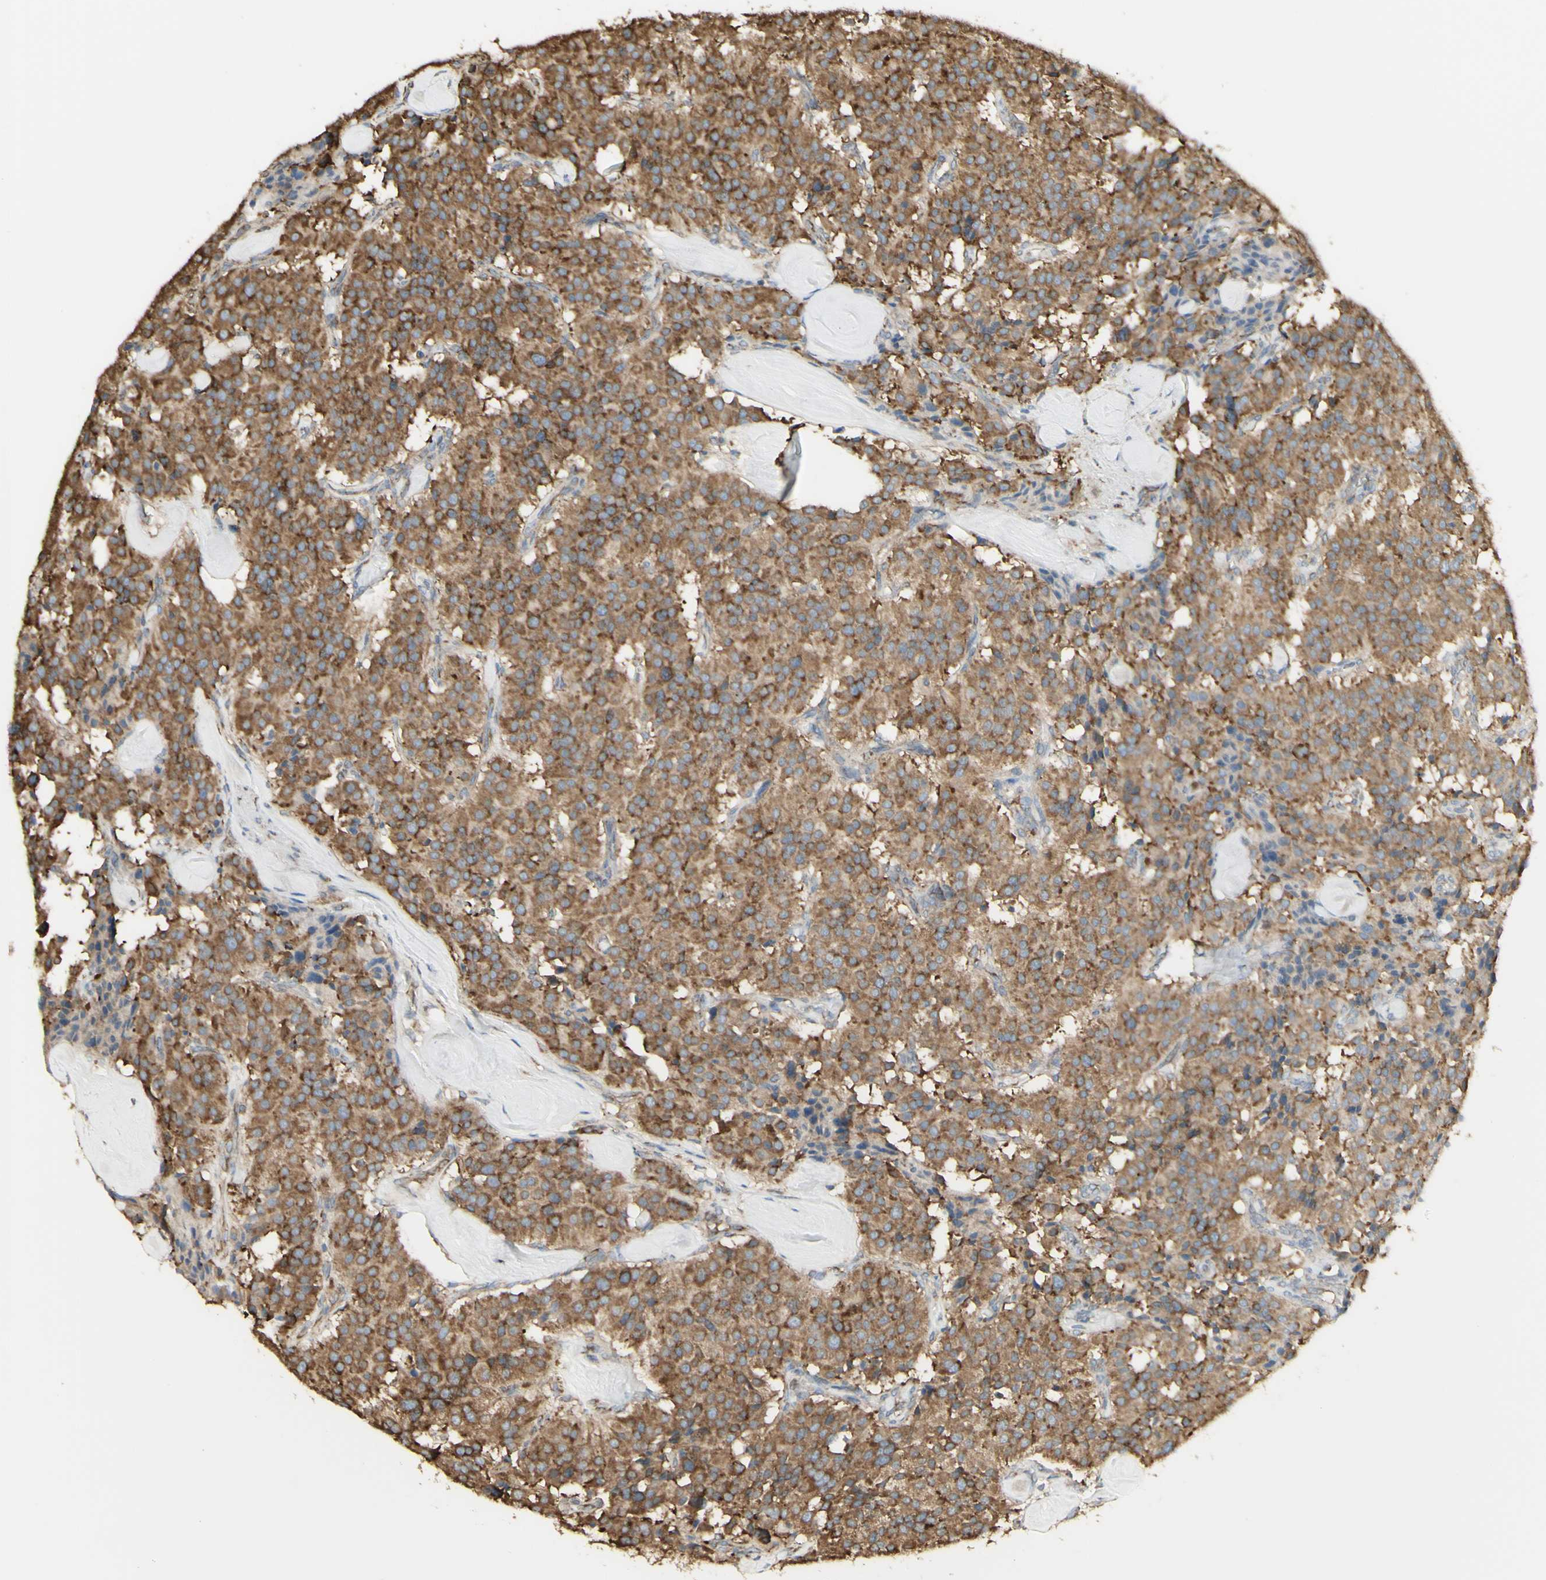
{"staining": {"intensity": "moderate", "quantity": ">75%", "location": "cytoplasmic/membranous"}, "tissue": "carcinoid", "cell_type": "Tumor cells", "image_type": "cancer", "snomed": [{"axis": "morphology", "description": "Carcinoid, malignant, NOS"}, {"axis": "topography", "description": "Lung"}], "caption": "Carcinoid (malignant) stained for a protein shows moderate cytoplasmic/membranous positivity in tumor cells.", "gene": "EEF1B2", "patient": {"sex": "male", "age": 30}}